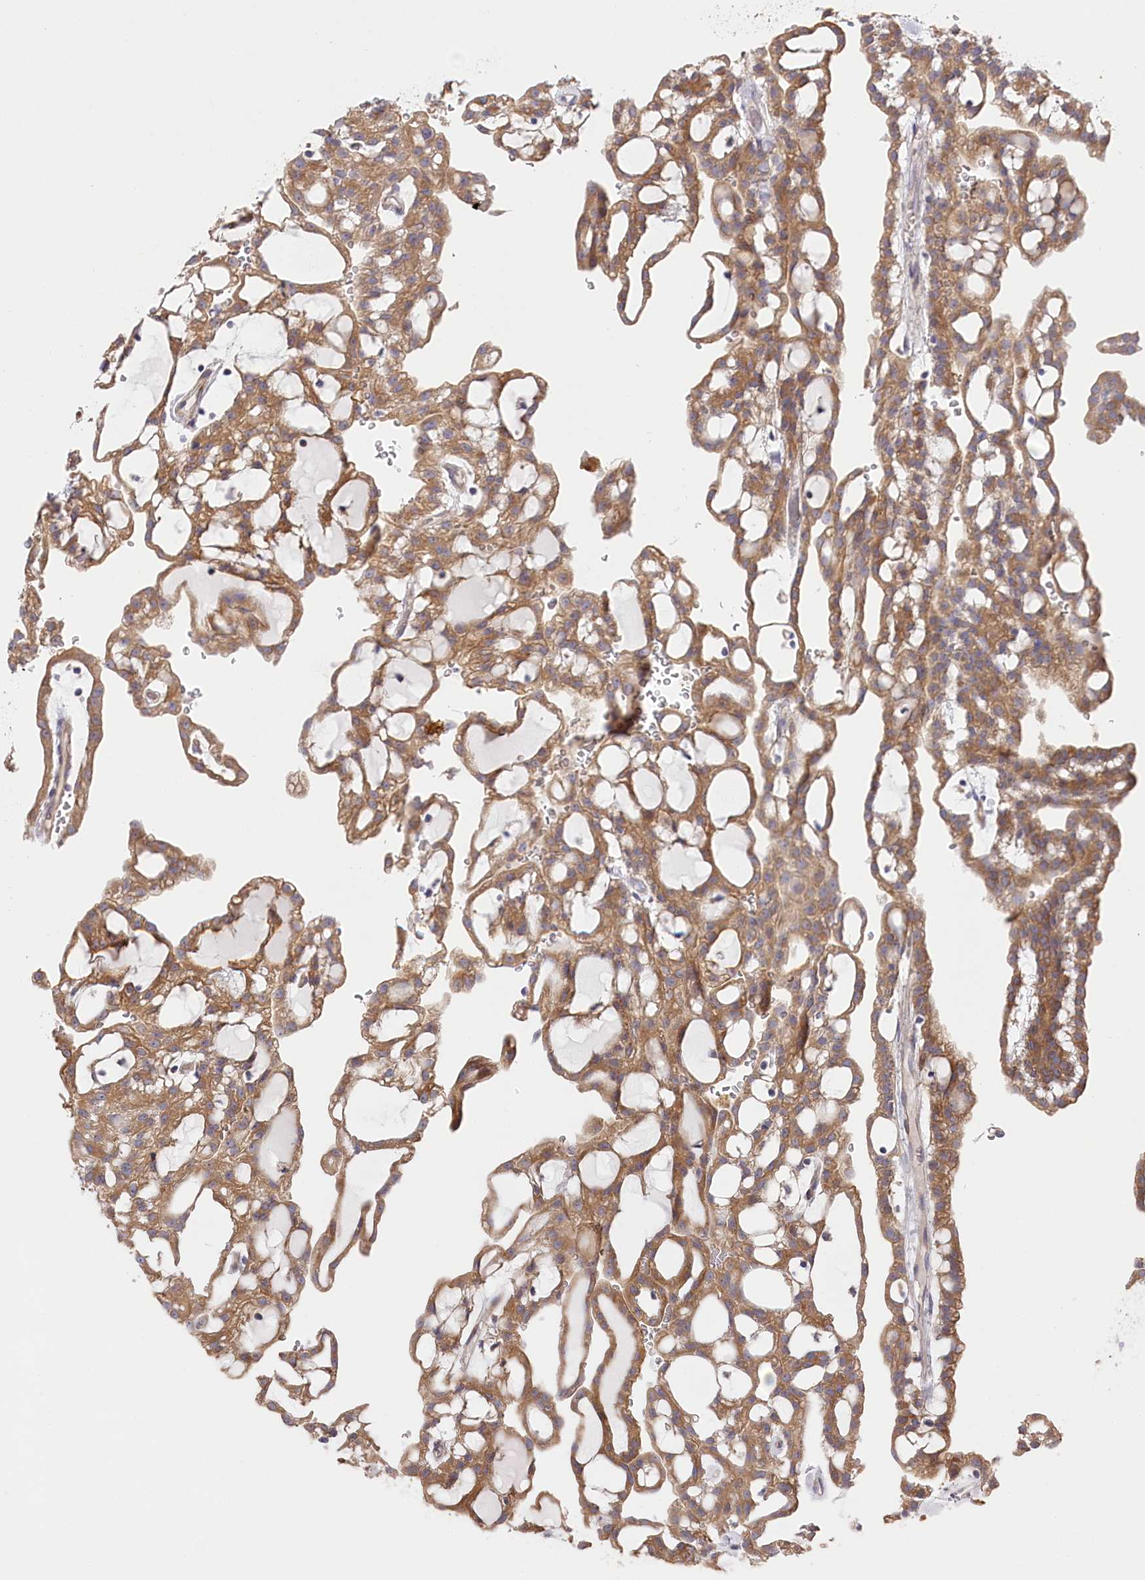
{"staining": {"intensity": "moderate", "quantity": ">75%", "location": "cytoplasmic/membranous"}, "tissue": "renal cancer", "cell_type": "Tumor cells", "image_type": "cancer", "snomed": [{"axis": "morphology", "description": "Adenocarcinoma, NOS"}, {"axis": "topography", "description": "Kidney"}], "caption": "There is medium levels of moderate cytoplasmic/membranous expression in tumor cells of renal adenocarcinoma, as demonstrated by immunohistochemical staining (brown color).", "gene": "POGLUT1", "patient": {"sex": "male", "age": 63}}